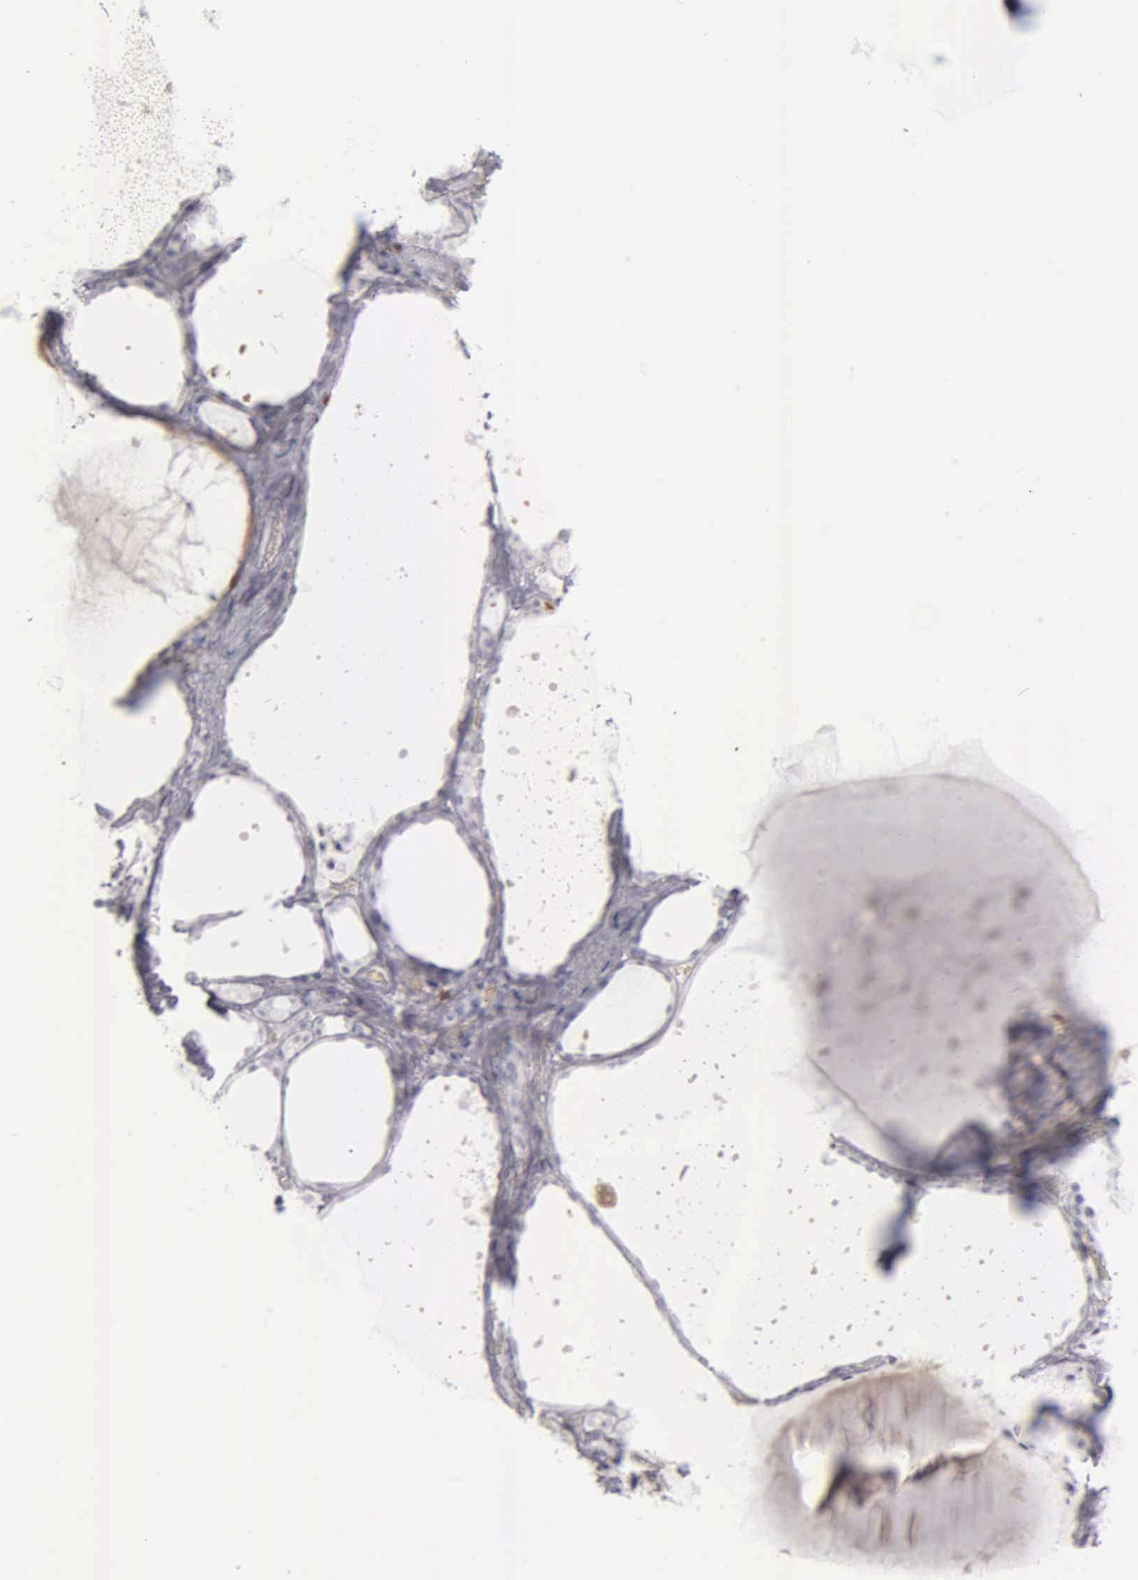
{"staining": {"intensity": "negative", "quantity": "none", "location": "none"}, "tissue": "thyroid gland", "cell_type": "Glandular cells", "image_type": "normal", "snomed": [{"axis": "morphology", "description": "Normal tissue, NOS"}, {"axis": "topography", "description": "Thyroid gland"}], "caption": "Immunohistochemistry (IHC) image of unremarkable thyroid gland: human thyroid gland stained with DAB exhibits no significant protein staining in glandular cells.", "gene": "CD3E", "patient": {"sex": "male", "age": 76}}